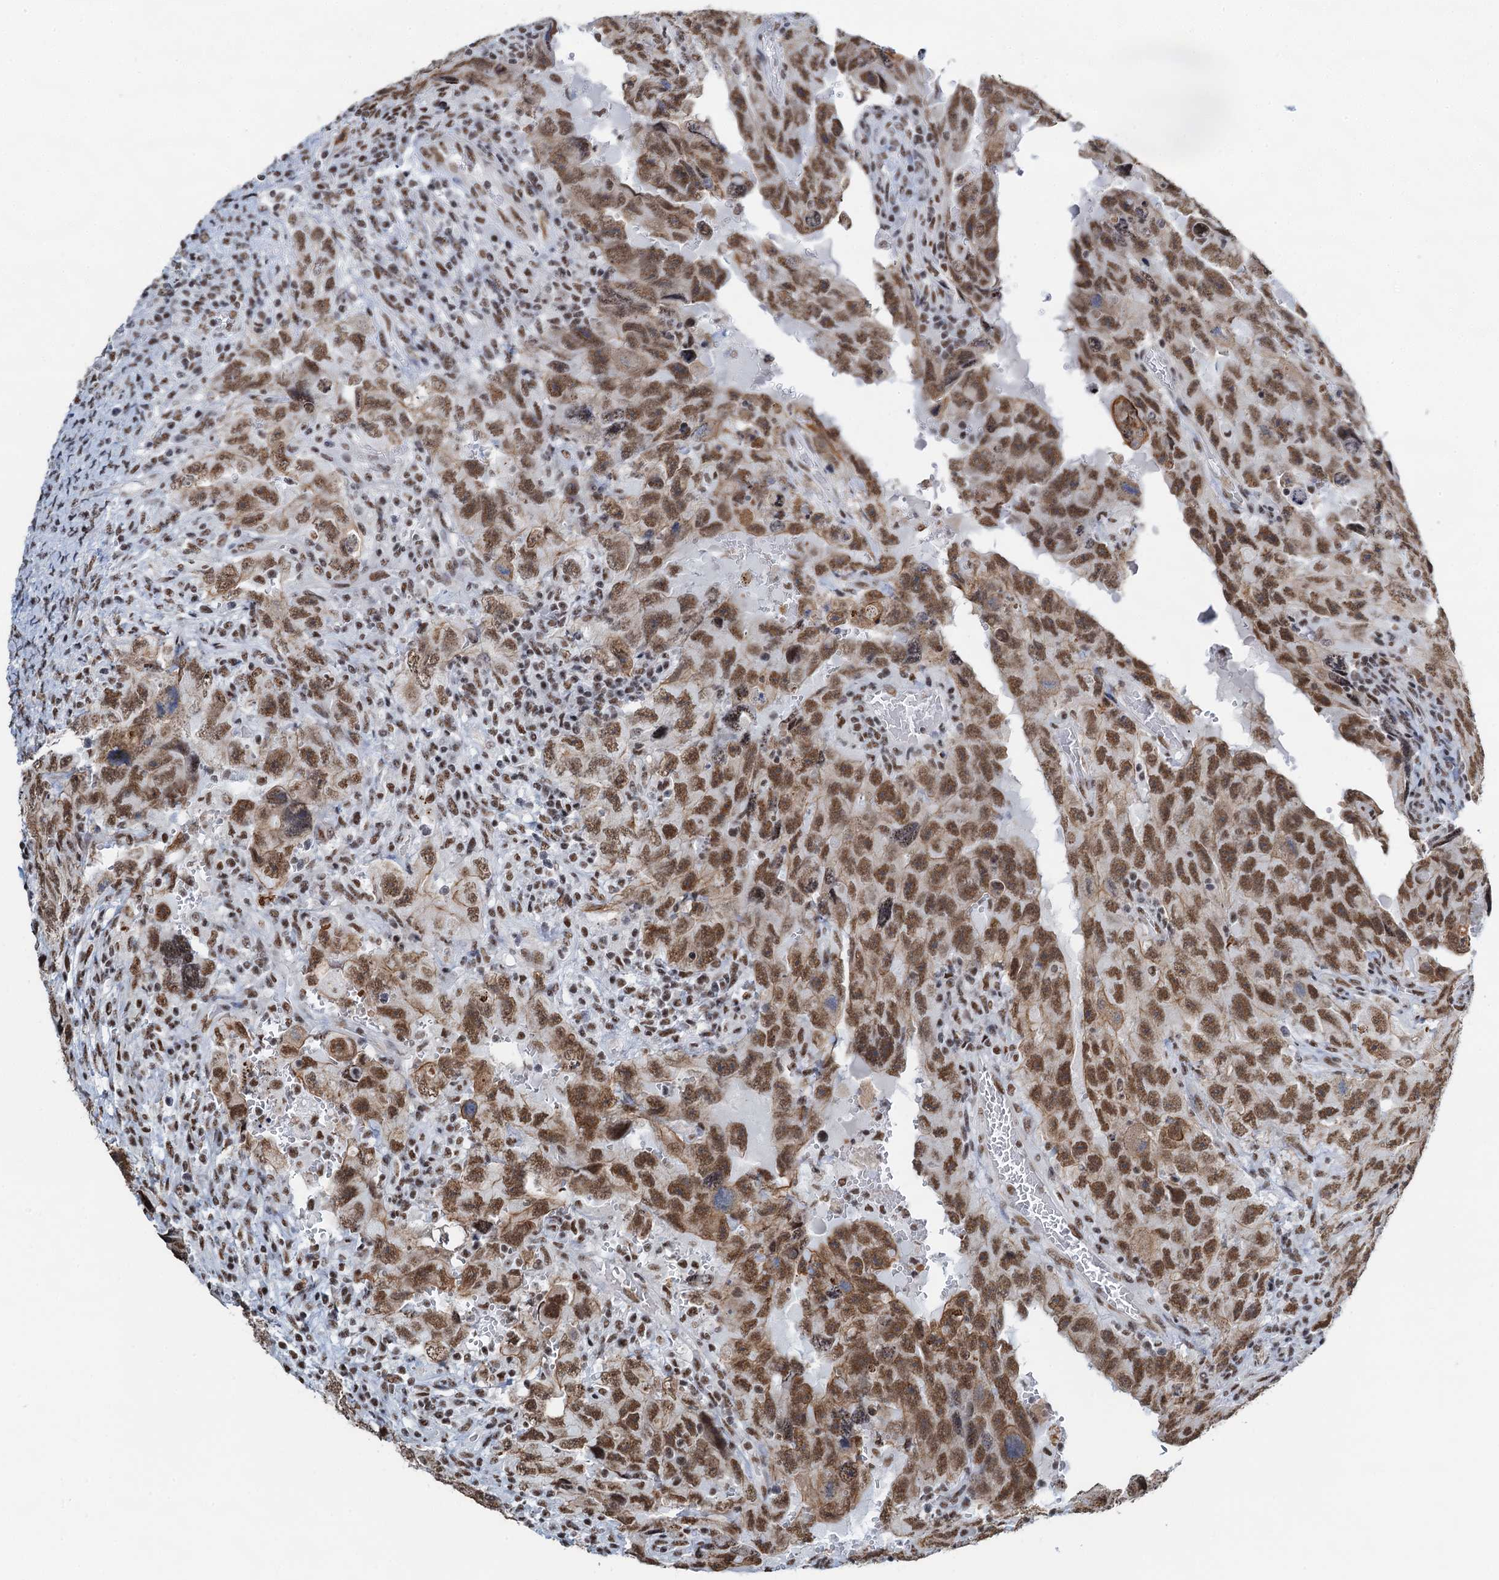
{"staining": {"intensity": "moderate", "quantity": ">75%", "location": "nuclear"}, "tissue": "testis cancer", "cell_type": "Tumor cells", "image_type": "cancer", "snomed": [{"axis": "morphology", "description": "Carcinoma, Embryonal, NOS"}, {"axis": "topography", "description": "Testis"}], "caption": "Immunohistochemistry image of embryonal carcinoma (testis) stained for a protein (brown), which exhibits medium levels of moderate nuclear expression in approximately >75% of tumor cells.", "gene": "ZNF609", "patient": {"sex": "male", "age": 26}}